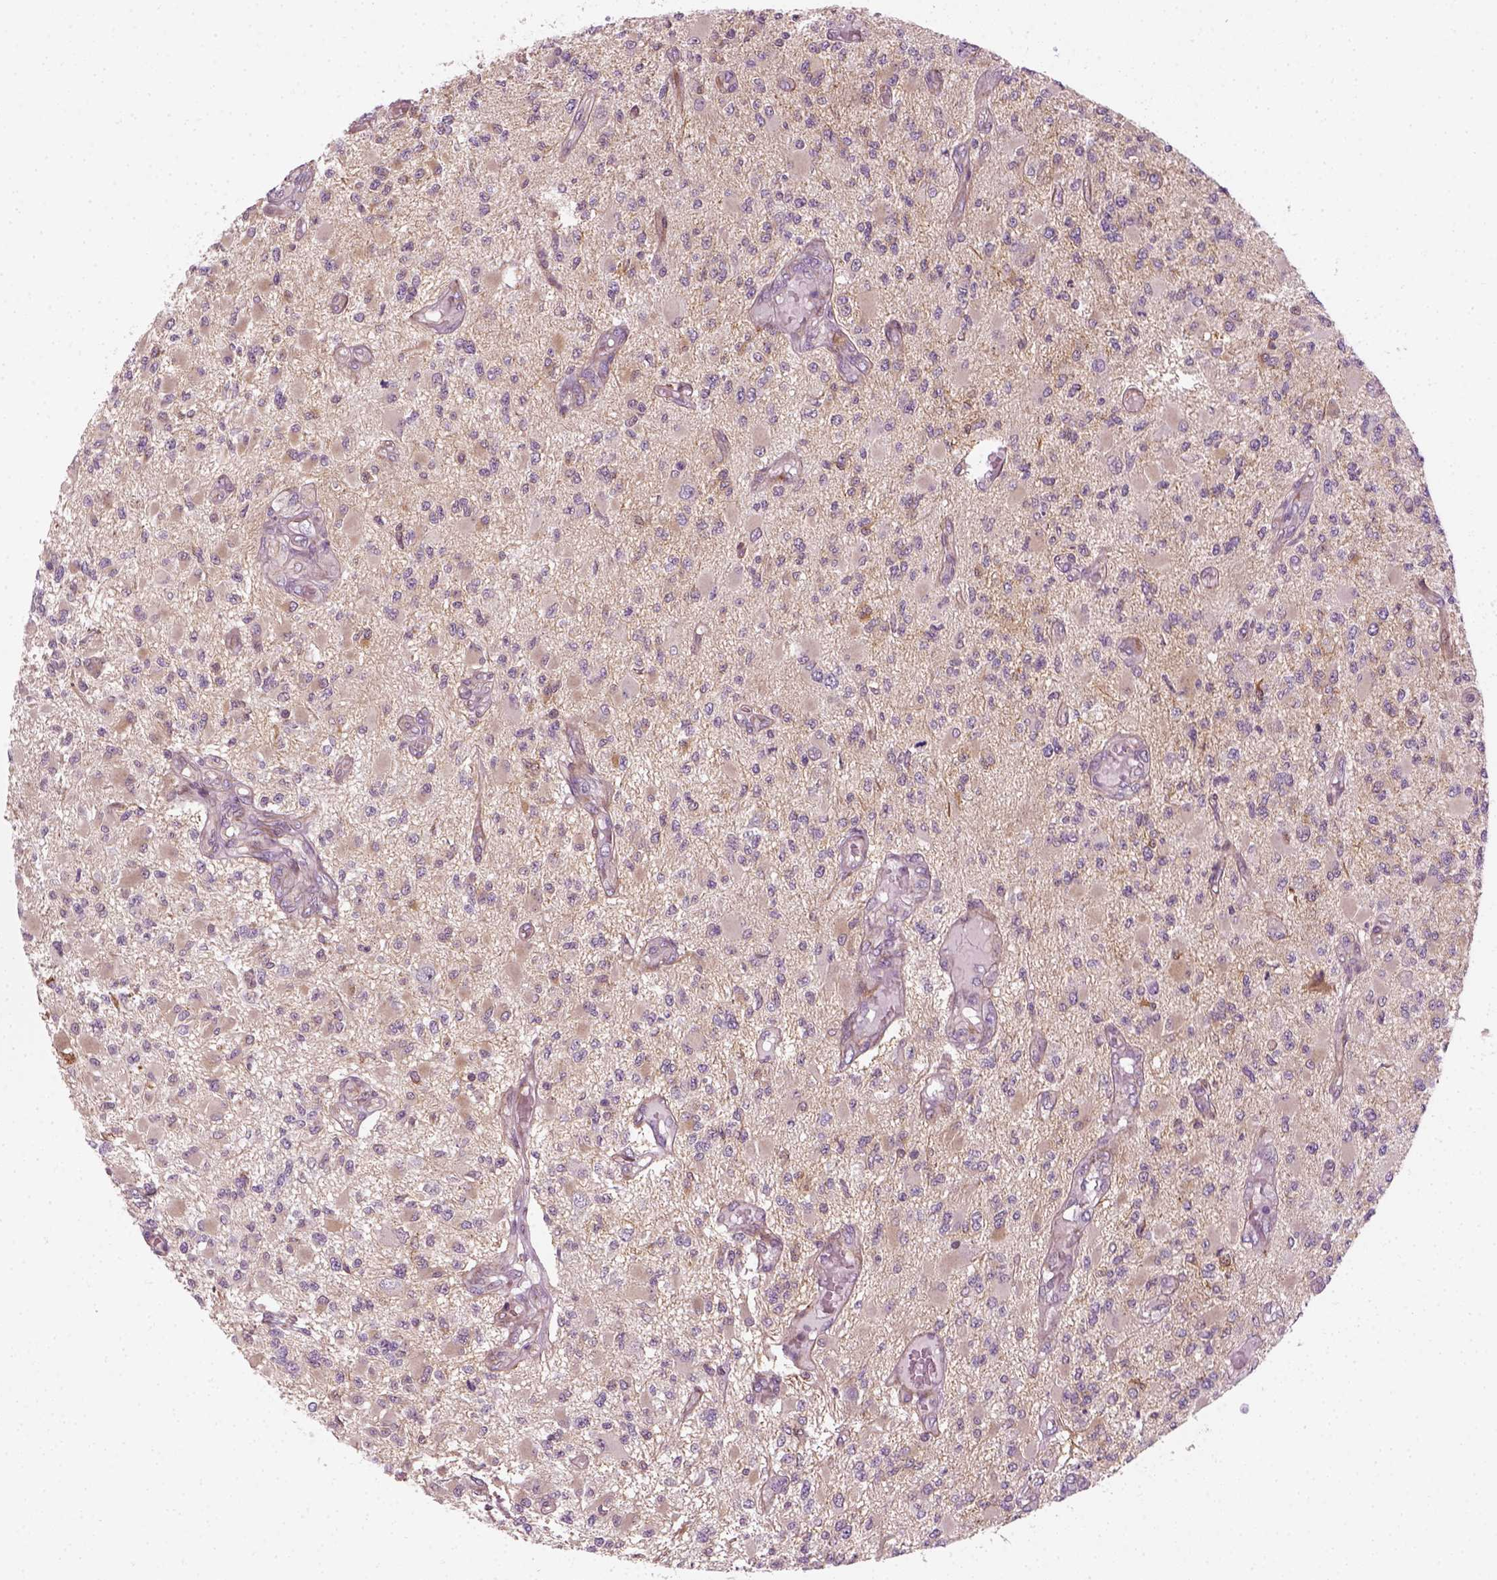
{"staining": {"intensity": "negative", "quantity": "none", "location": "none"}, "tissue": "glioma", "cell_type": "Tumor cells", "image_type": "cancer", "snomed": [{"axis": "morphology", "description": "Glioma, malignant, High grade"}, {"axis": "topography", "description": "Brain"}], "caption": "An image of human glioma is negative for staining in tumor cells.", "gene": "DNASE1L1", "patient": {"sex": "female", "age": 63}}